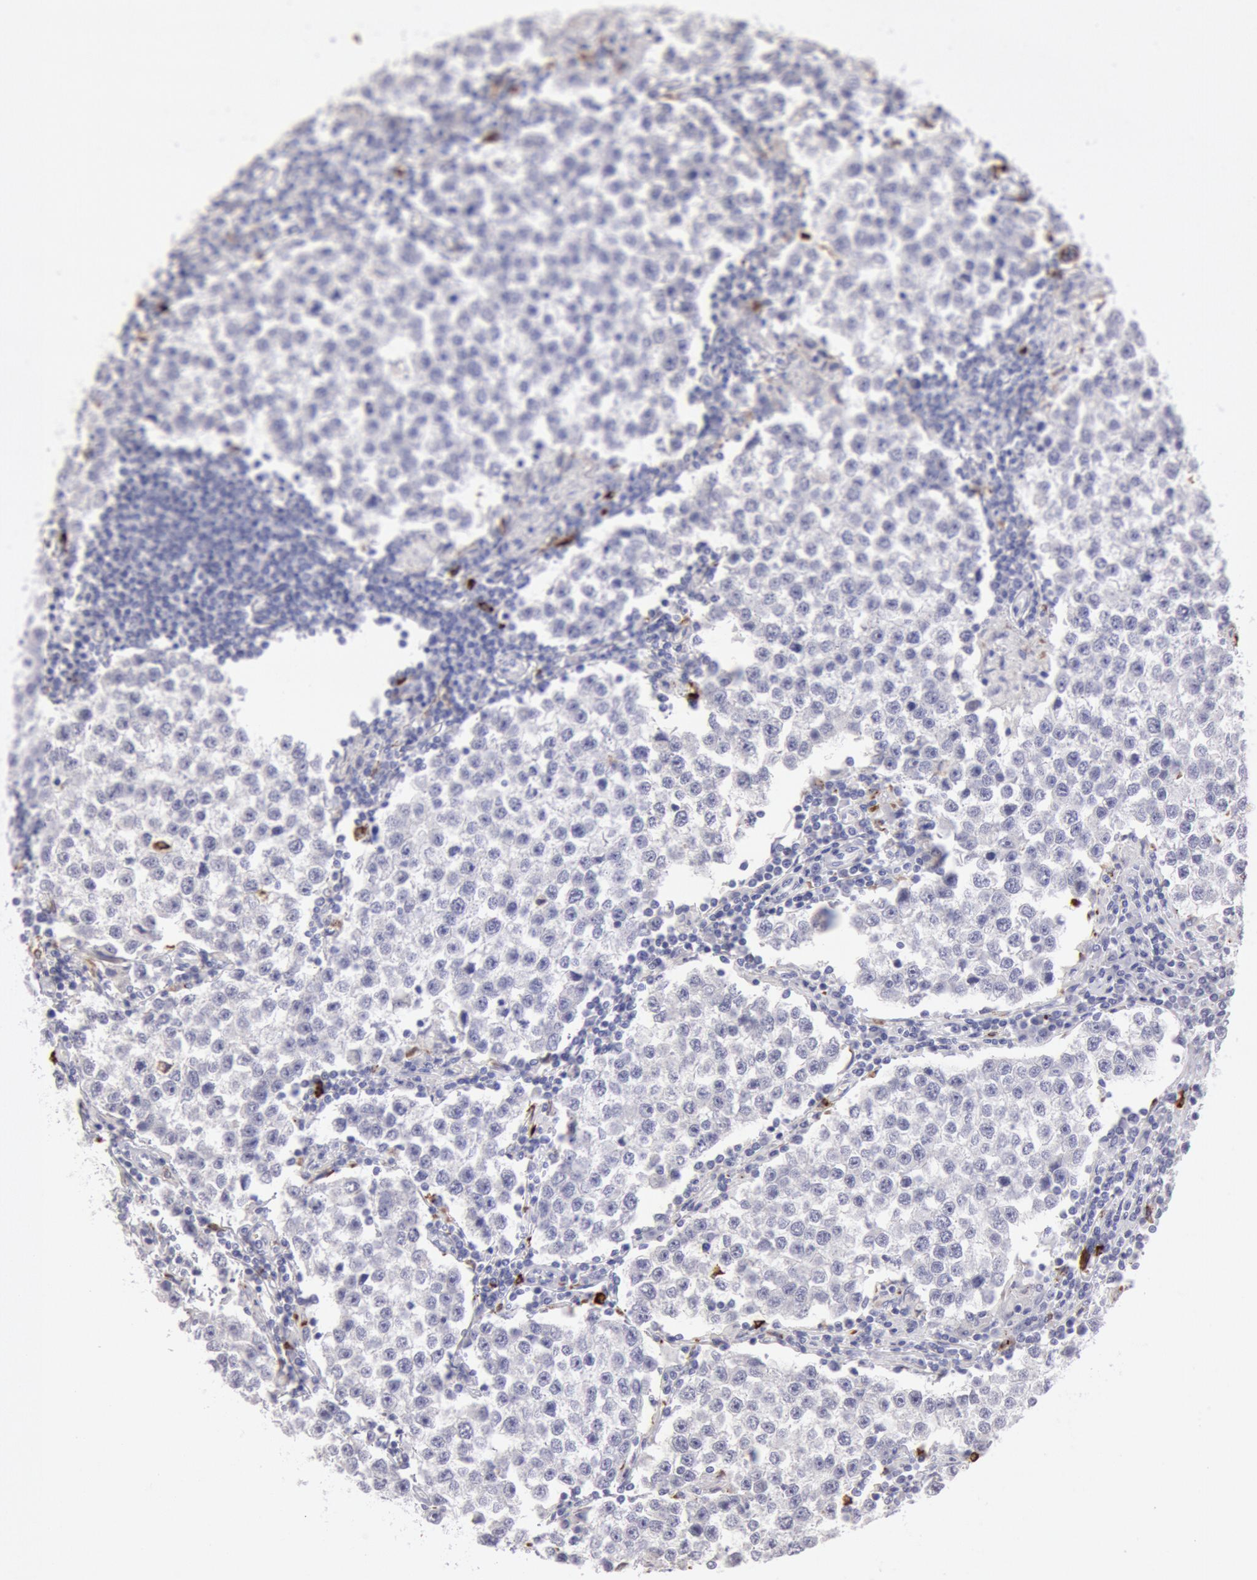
{"staining": {"intensity": "negative", "quantity": "none", "location": "none"}, "tissue": "testis cancer", "cell_type": "Tumor cells", "image_type": "cancer", "snomed": [{"axis": "morphology", "description": "Seminoma, NOS"}, {"axis": "topography", "description": "Testis"}], "caption": "Seminoma (testis) stained for a protein using IHC displays no expression tumor cells.", "gene": "FCN1", "patient": {"sex": "male", "age": 36}}